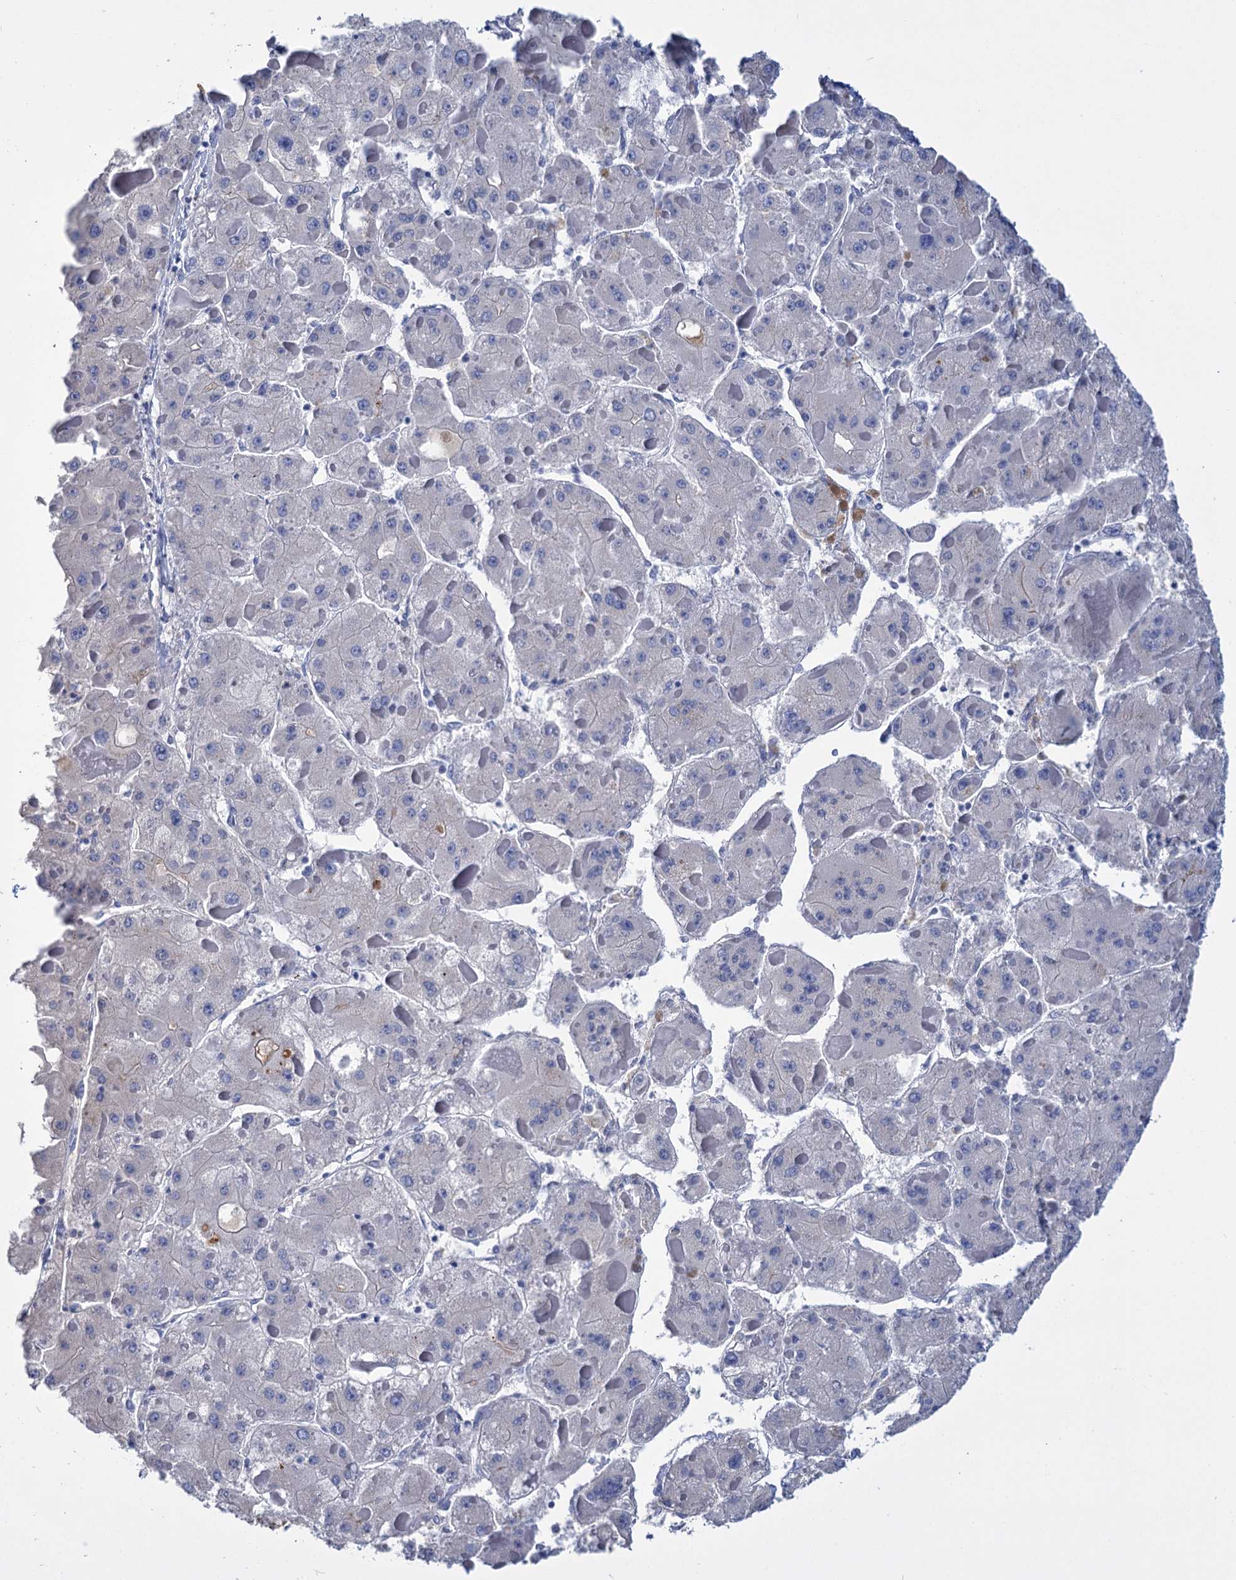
{"staining": {"intensity": "negative", "quantity": "none", "location": "none"}, "tissue": "liver cancer", "cell_type": "Tumor cells", "image_type": "cancer", "snomed": [{"axis": "morphology", "description": "Carcinoma, Hepatocellular, NOS"}, {"axis": "topography", "description": "Liver"}], "caption": "The histopathology image shows no significant positivity in tumor cells of liver hepatocellular carcinoma.", "gene": "FBXW12", "patient": {"sex": "female", "age": 73}}